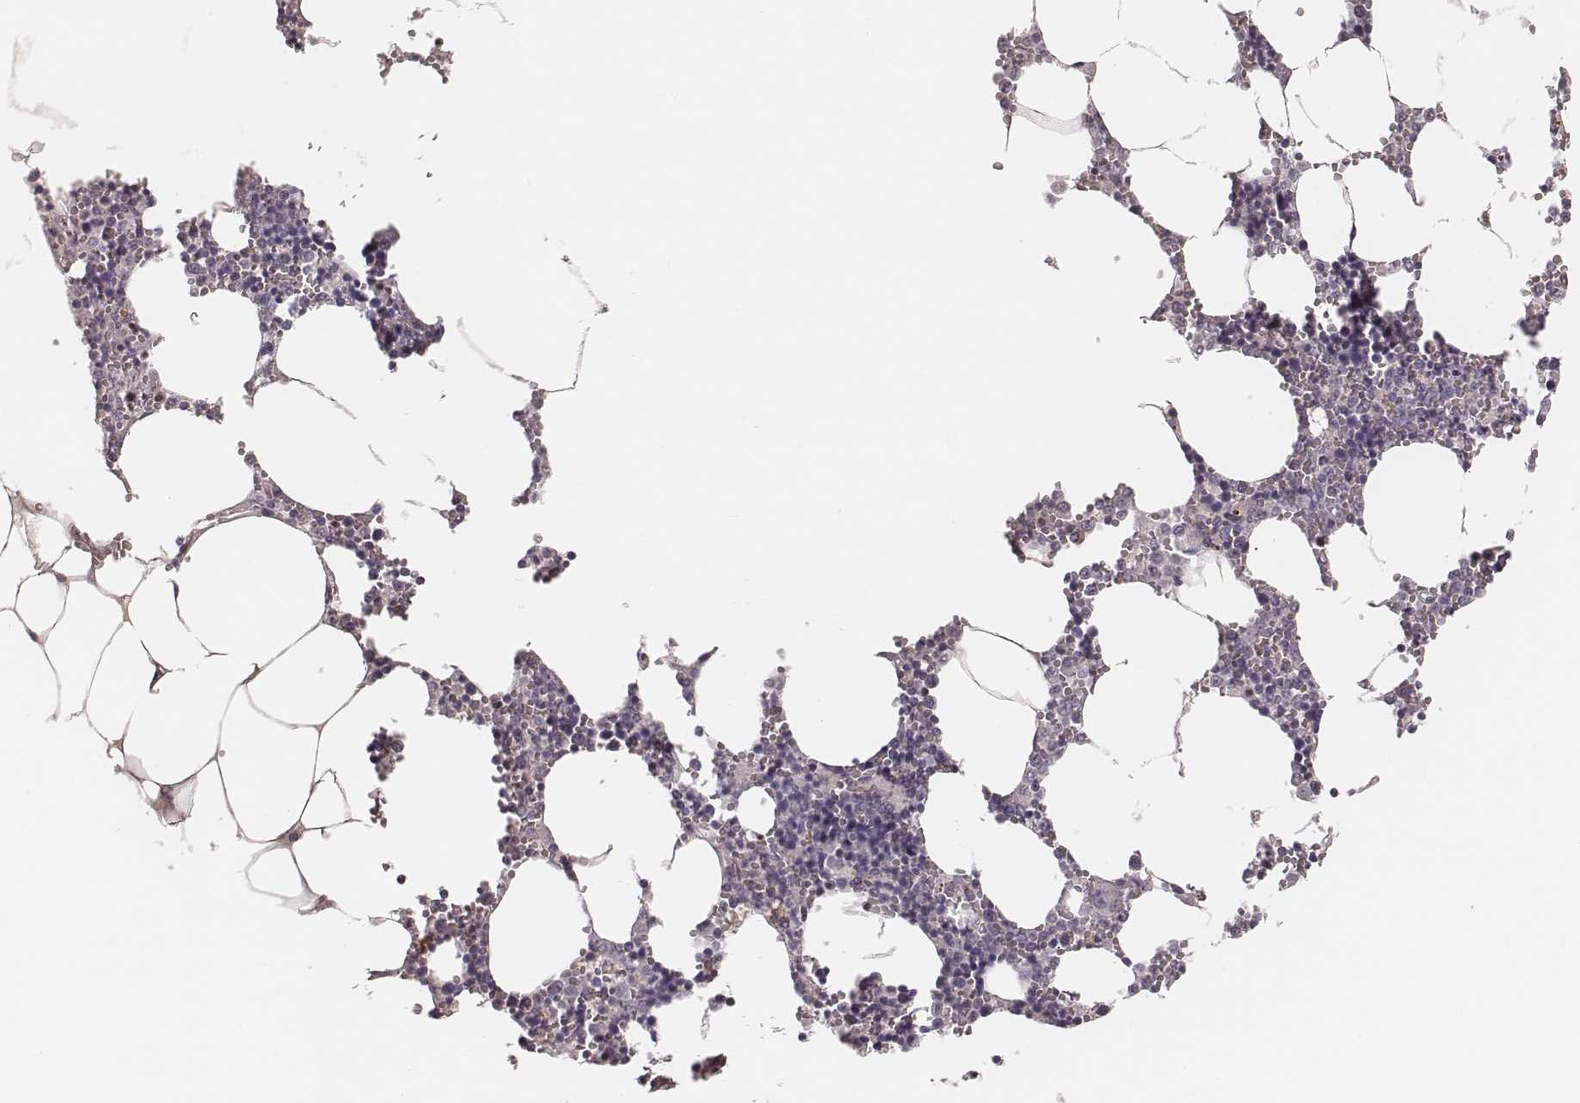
{"staining": {"intensity": "negative", "quantity": "none", "location": "none"}, "tissue": "bone marrow", "cell_type": "Hematopoietic cells", "image_type": "normal", "snomed": [{"axis": "morphology", "description": "Normal tissue, NOS"}, {"axis": "topography", "description": "Bone marrow"}], "caption": "Hematopoietic cells show no significant staining in unremarkable bone marrow.", "gene": "MSX1", "patient": {"sex": "male", "age": 54}}